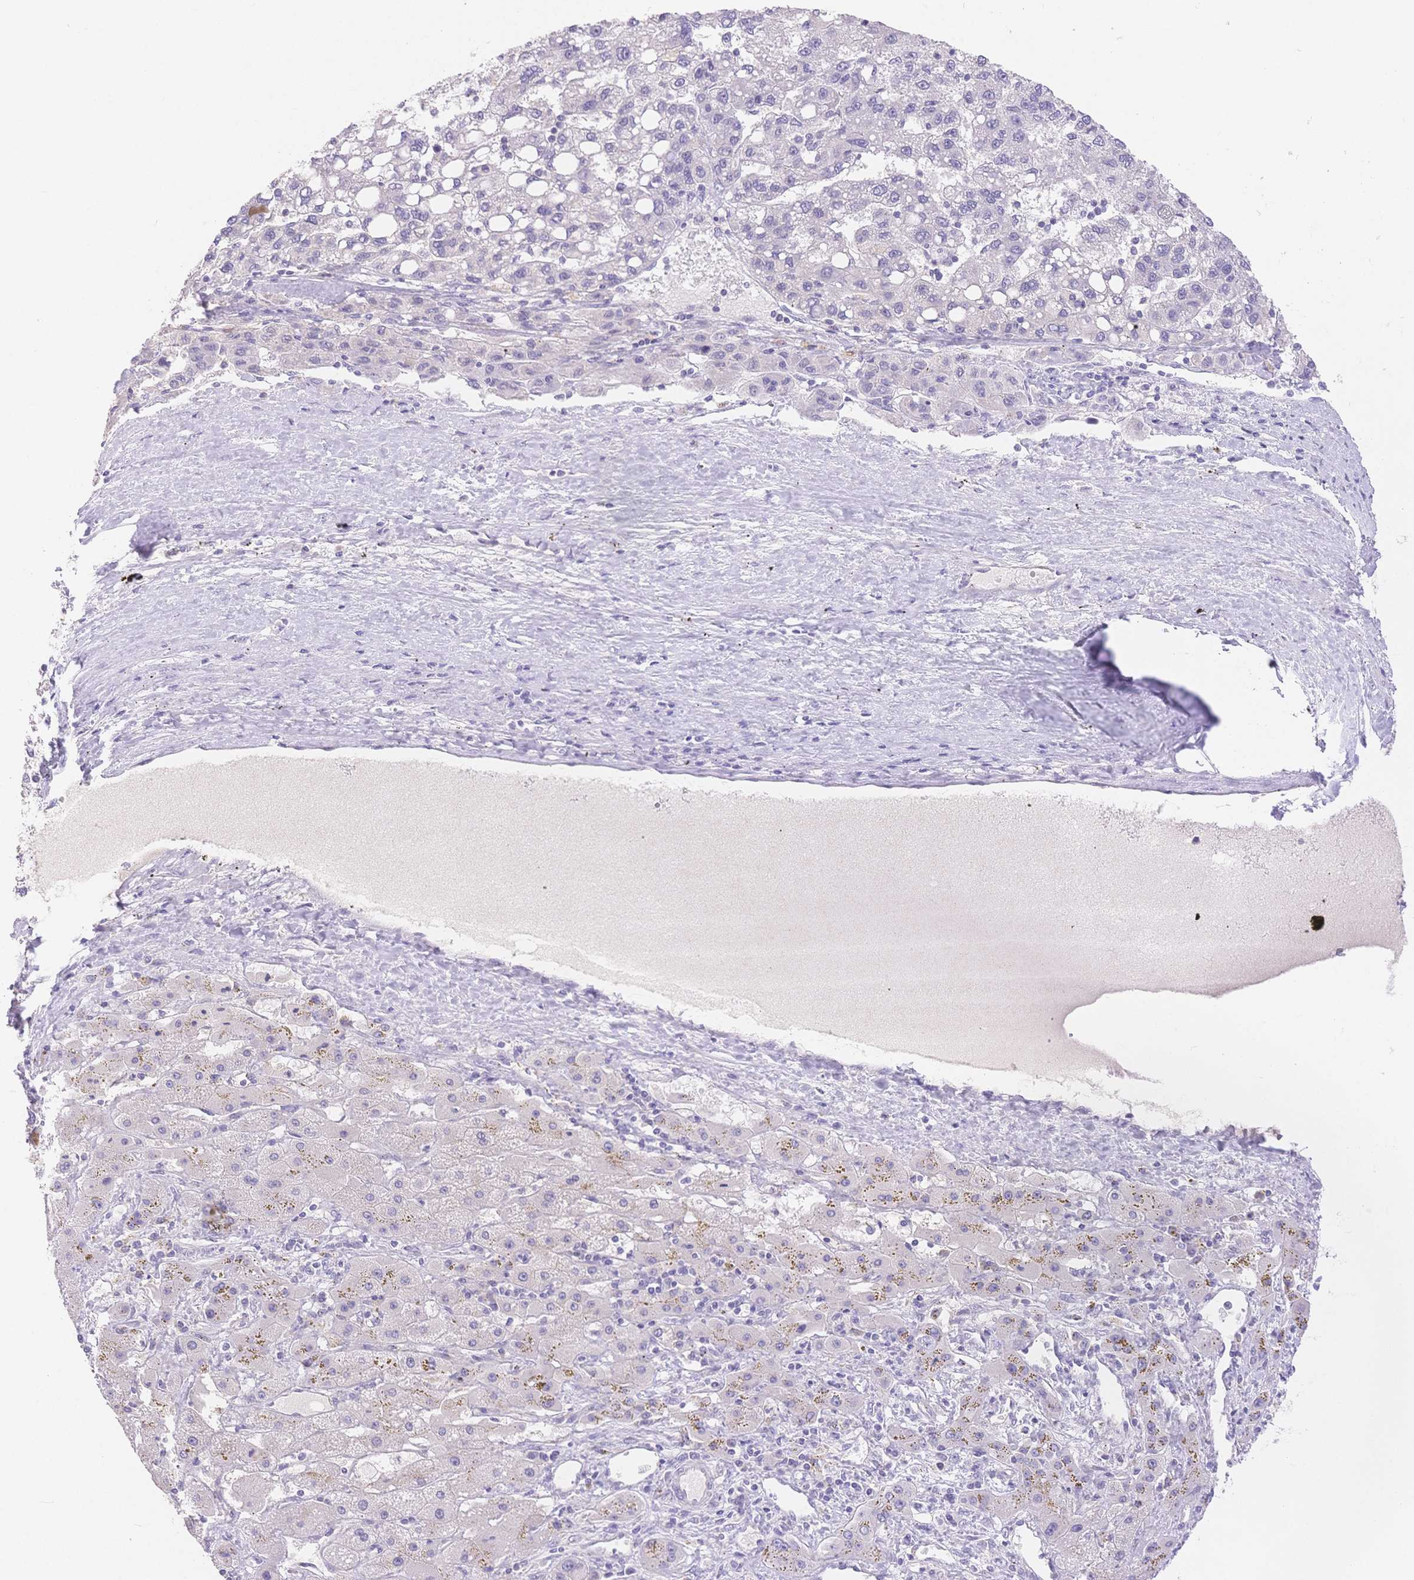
{"staining": {"intensity": "negative", "quantity": "none", "location": "none"}, "tissue": "liver cancer", "cell_type": "Tumor cells", "image_type": "cancer", "snomed": [{"axis": "morphology", "description": "Carcinoma, Hepatocellular, NOS"}, {"axis": "topography", "description": "Liver"}], "caption": "Liver hepatocellular carcinoma stained for a protein using immunohistochemistry demonstrates no positivity tumor cells.", "gene": "MYOM1", "patient": {"sex": "female", "age": 82}}